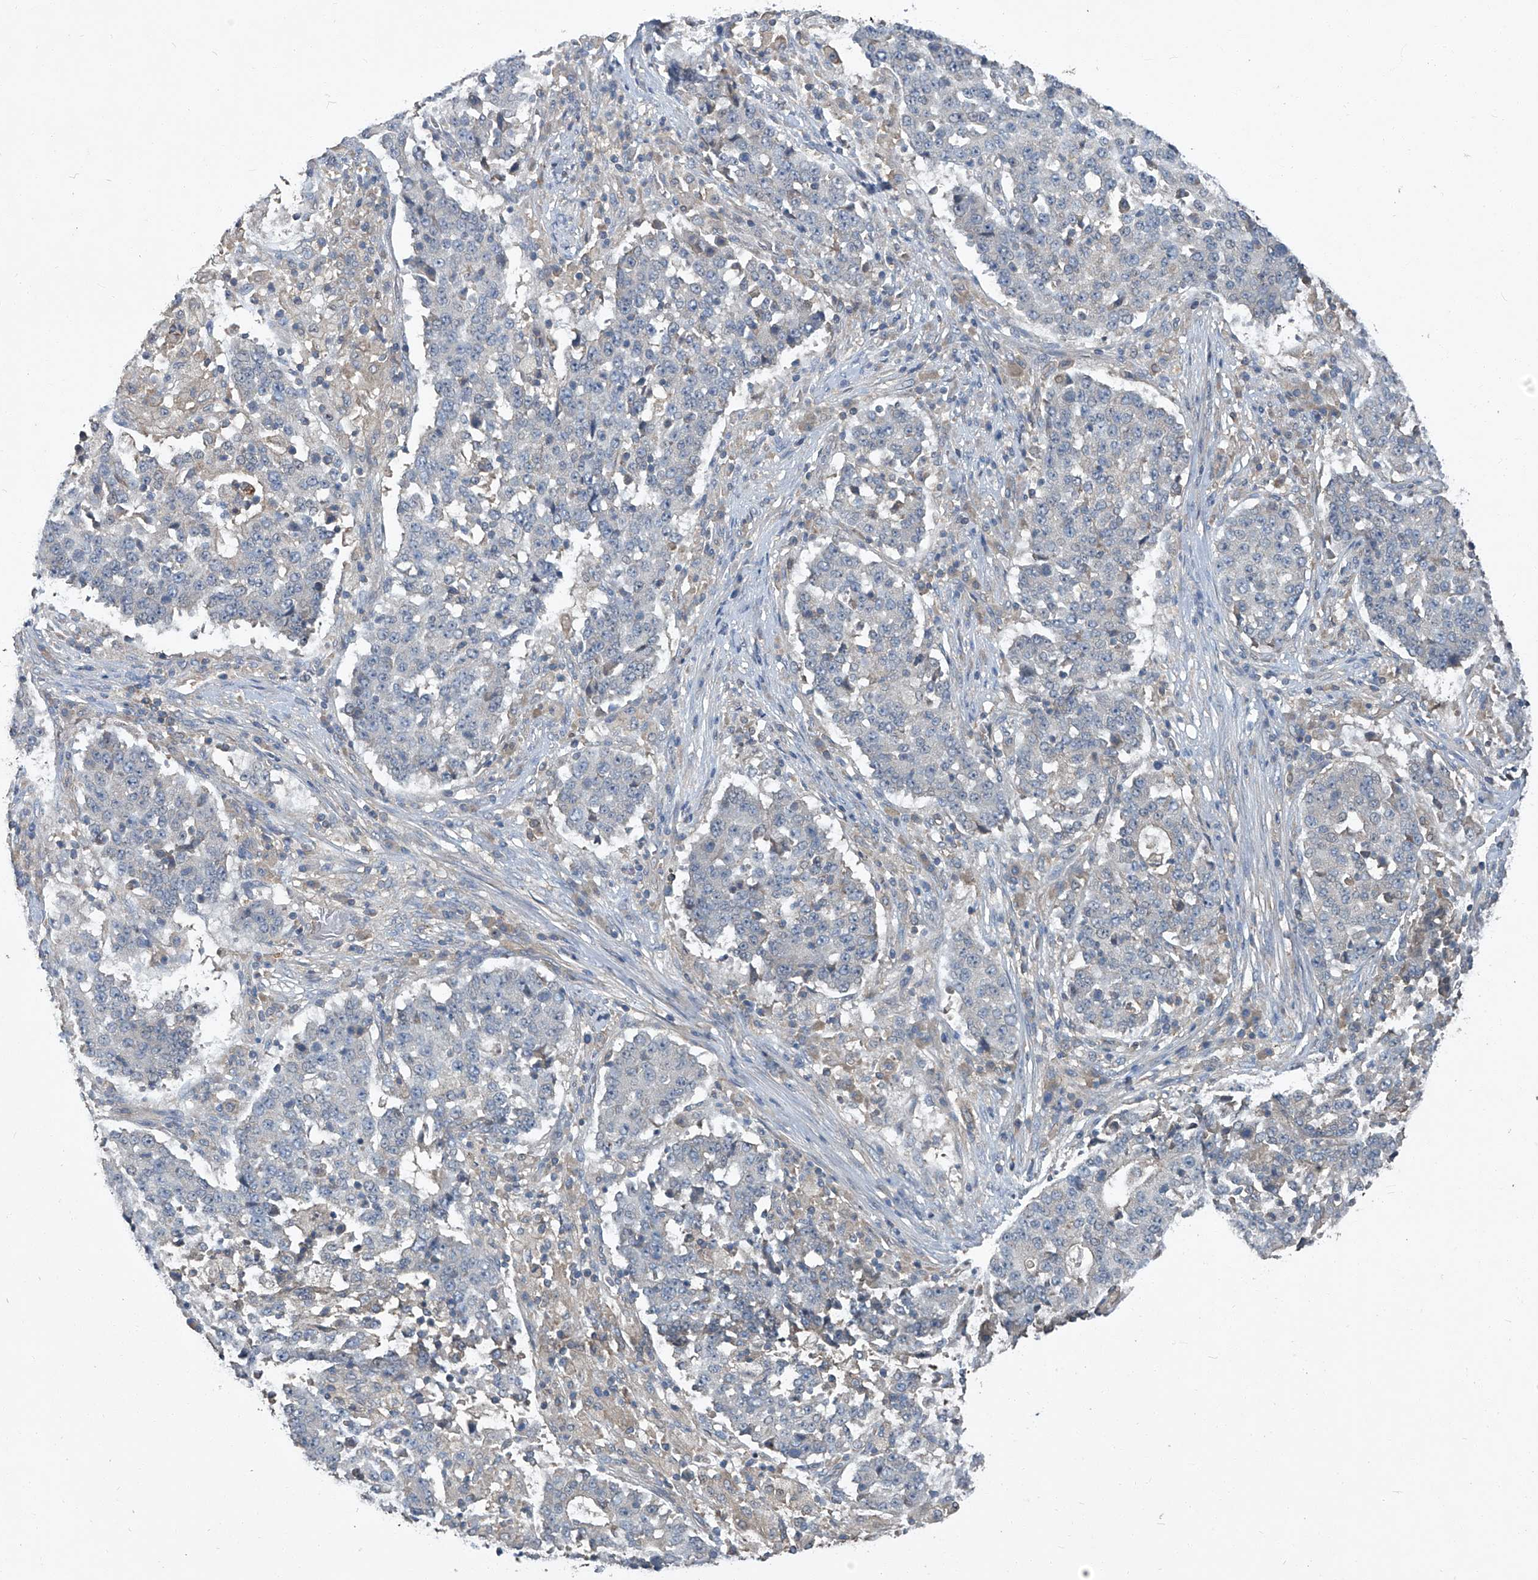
{"staining": {"intensity": "negative", "quantity": "none", "location": "none"}, "tissue": "stomach cancer", "cell_type": "Tumor cells", "image_type": "cancer", "snomed": [{"axis": "morphology", "description": "Adenocarcinoma, NOS"}, {"axis": "topography", "description": "Stomach"}], "caption": "DAB immunohistochemical staining of stomach adenocarcinoma shows no significant positivity in tumor cells. (DAB (3,3'-diaminobenzidine) immunohistochemistry with hematoxylin counter stain).", "gene": "ANKRD34A", "patient": {"sex": "male", "age": 59}}